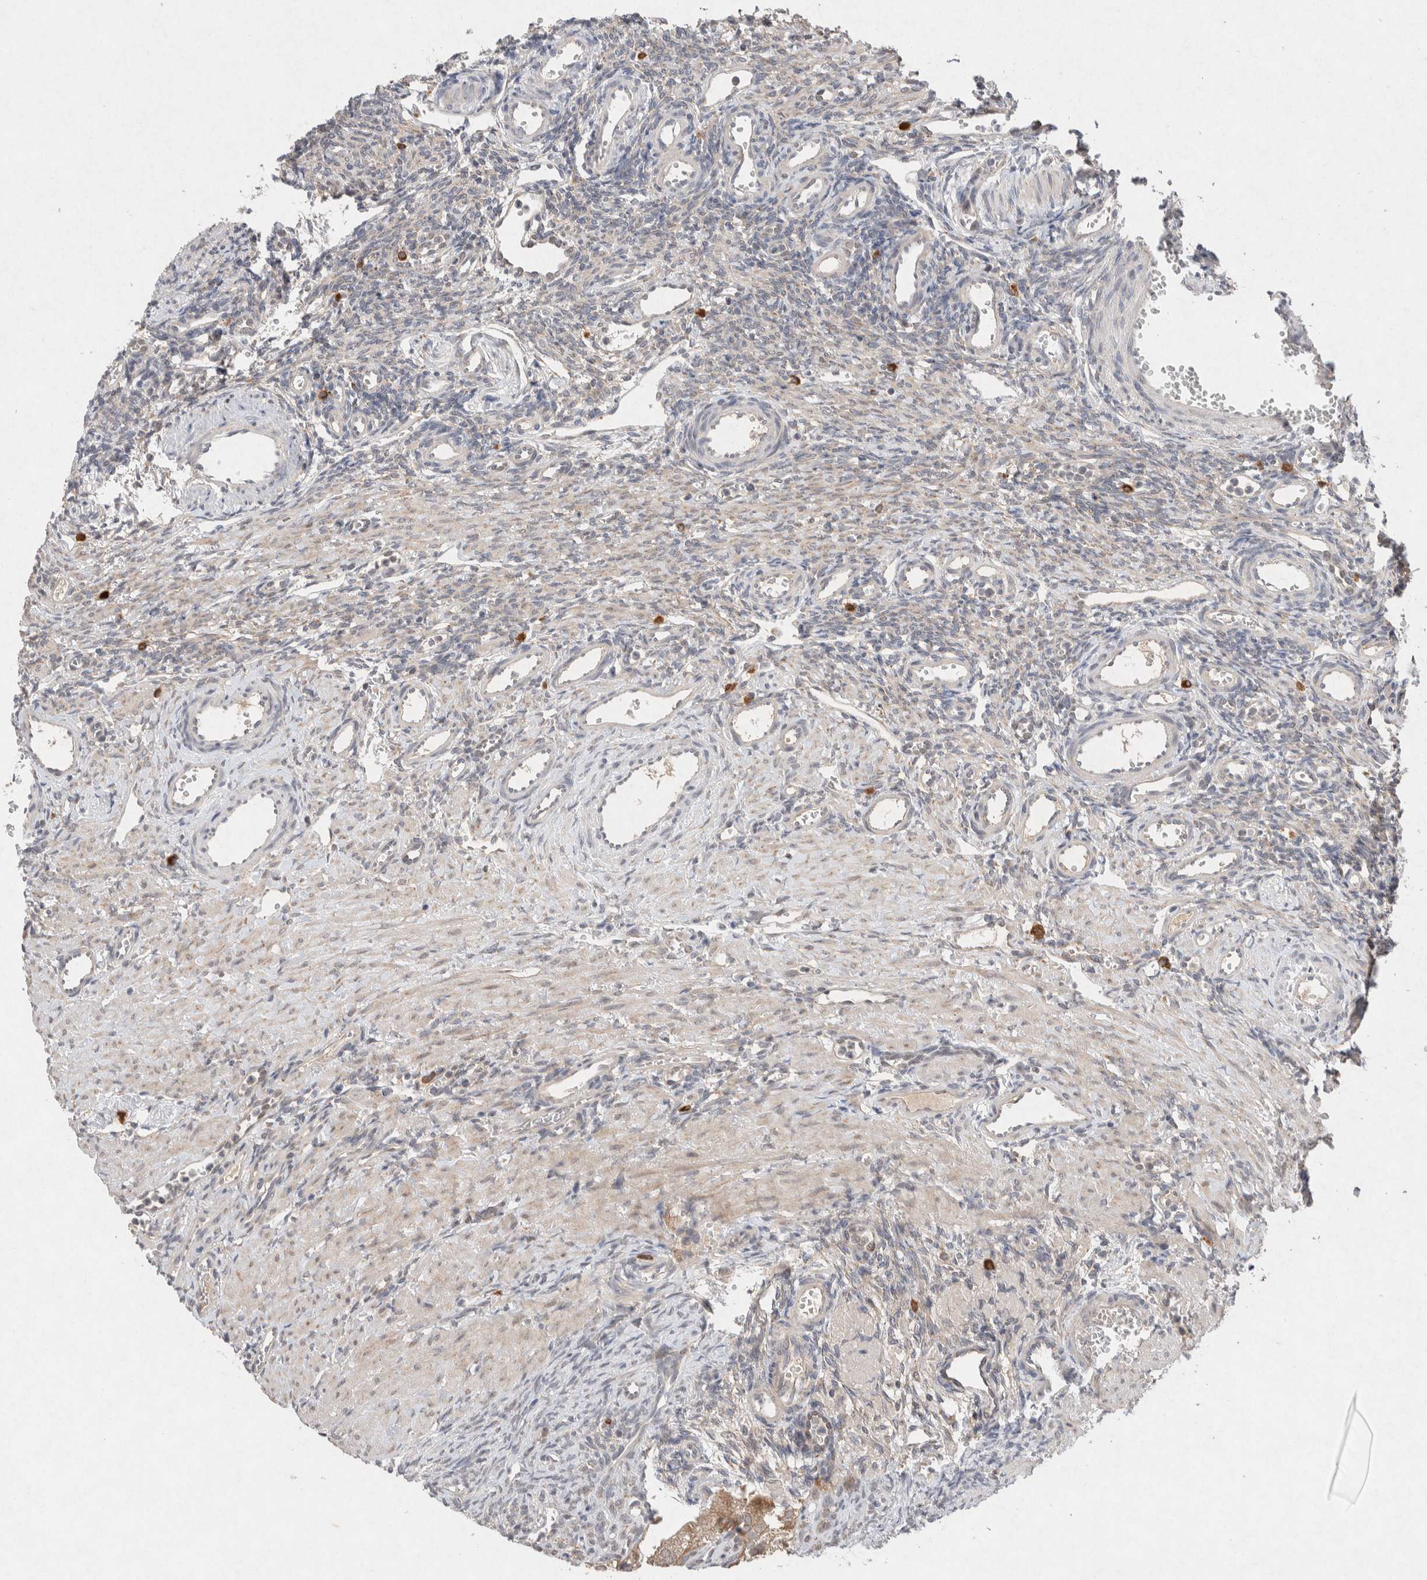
{"staining": {"intensity": "negative", "quantity": "none", "location": "none"}, "tissue": "ovary", "cell_type": "Follicle cells", "image_type": "normal", "snomed": [{"axis": "morphology", "description": "Normal tissue, NOS"}, {"axis": "topography", "description": "Ovary"}], "caption": "The micrograph exhibits no staining of follicle cells in unremarkable ovary. Brightfield microscopy of immunohistochemistry stained with DAB (brown) and hematoxylin (blue), captured at high magnification.", "gene": "CMTM4", "patient": {"sex": "female", "age": 33}}